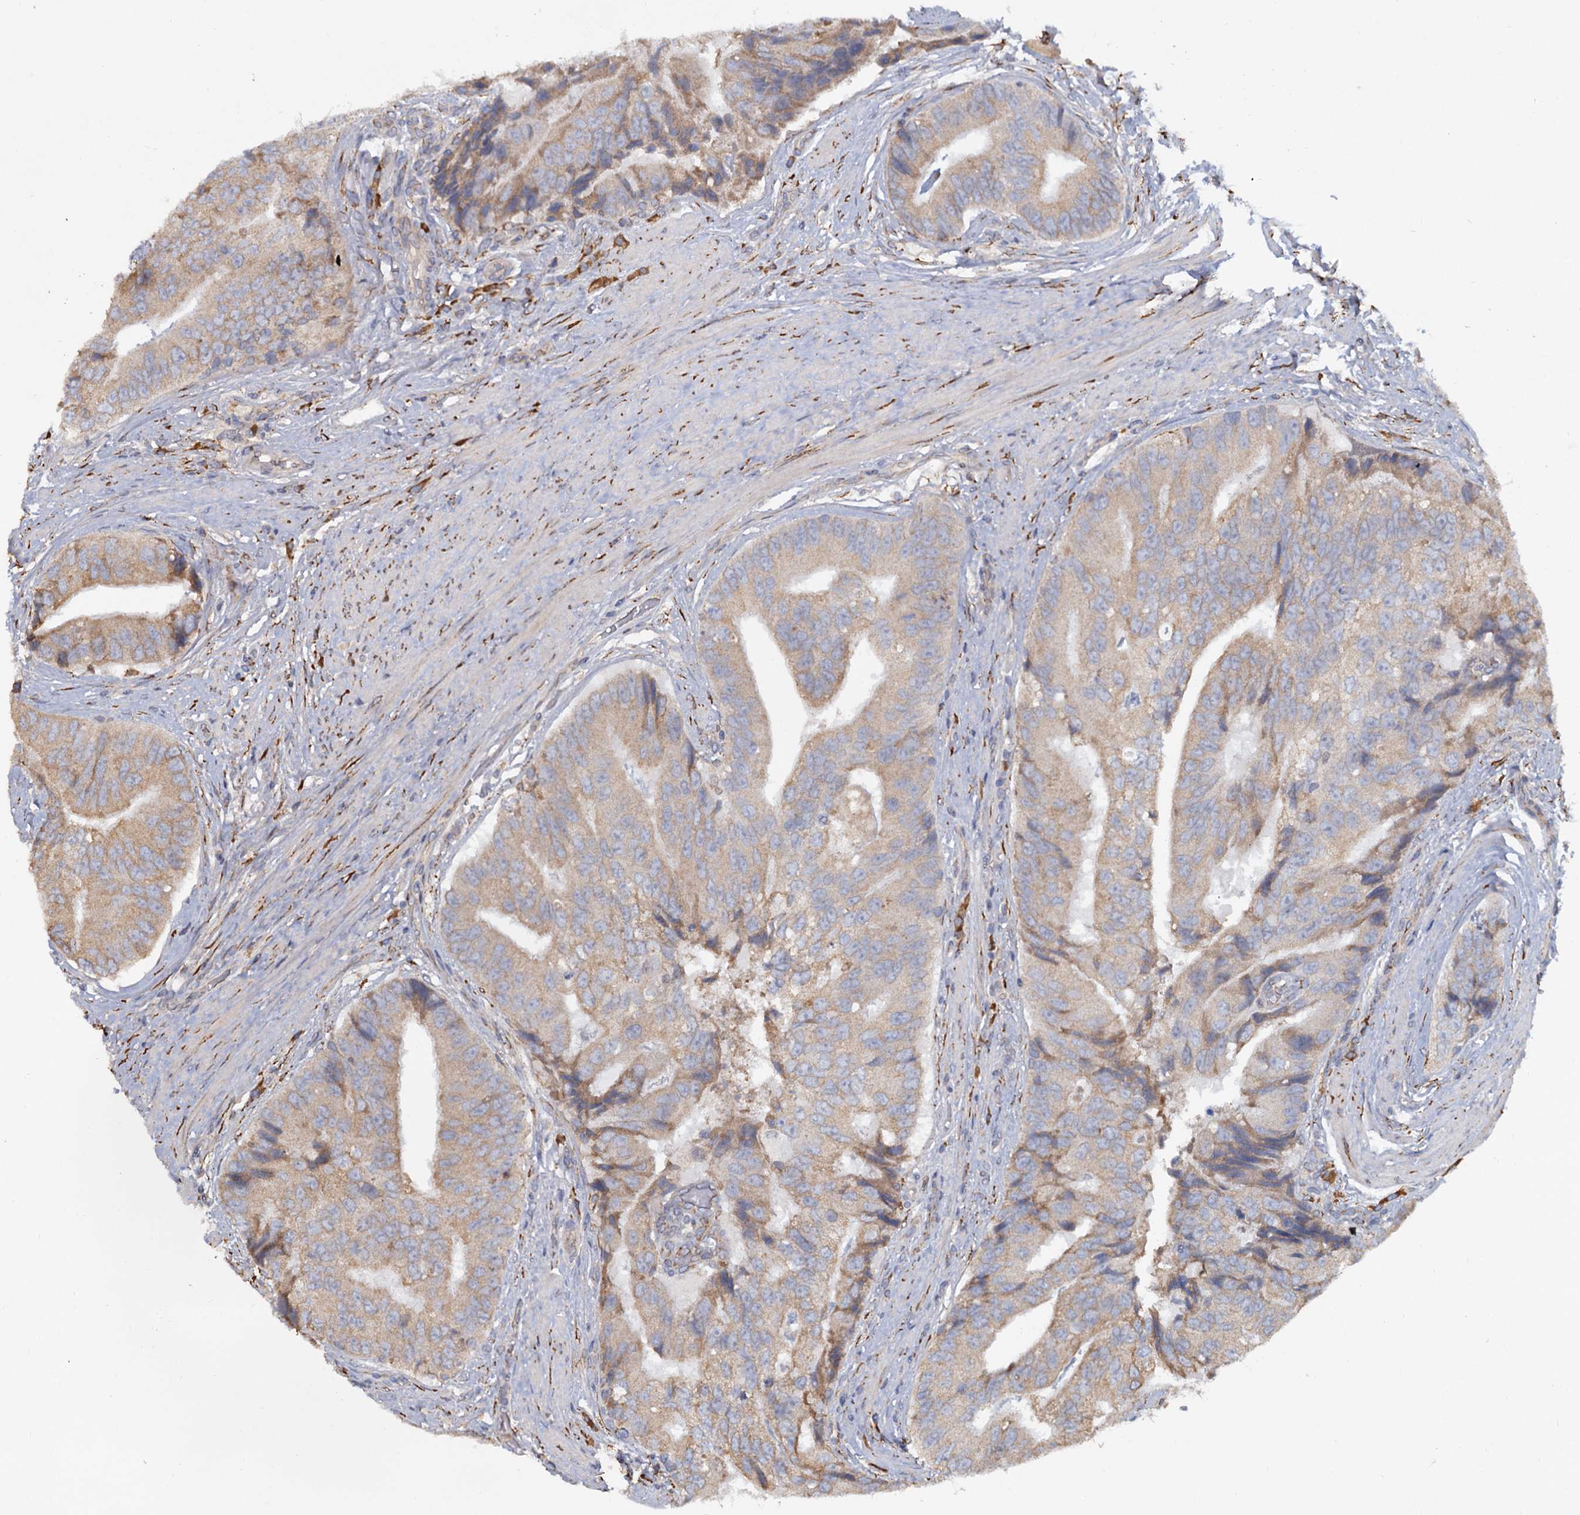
{"staining": {"intensity": "weak", "quantity": ">75%", "location": "cytoplasmic/membranous"}, "tissue": "prostate cancer", "cell_type": "Tumor cells", "image_type": "cancer", "snomed": [{"axis": "morphology", "description": "Adenocarcinoma, High grade"}, {"axis": "topography", "description": "Prostate"}], "caption": "Prostate cancer stained with immunohistochemistry (IHC) exhibits weak cytoplasmic/membranous expression in about >75% of tumor cells.", "gene": "LRRC51", "patient": {"sex": "male", "age": 70}}